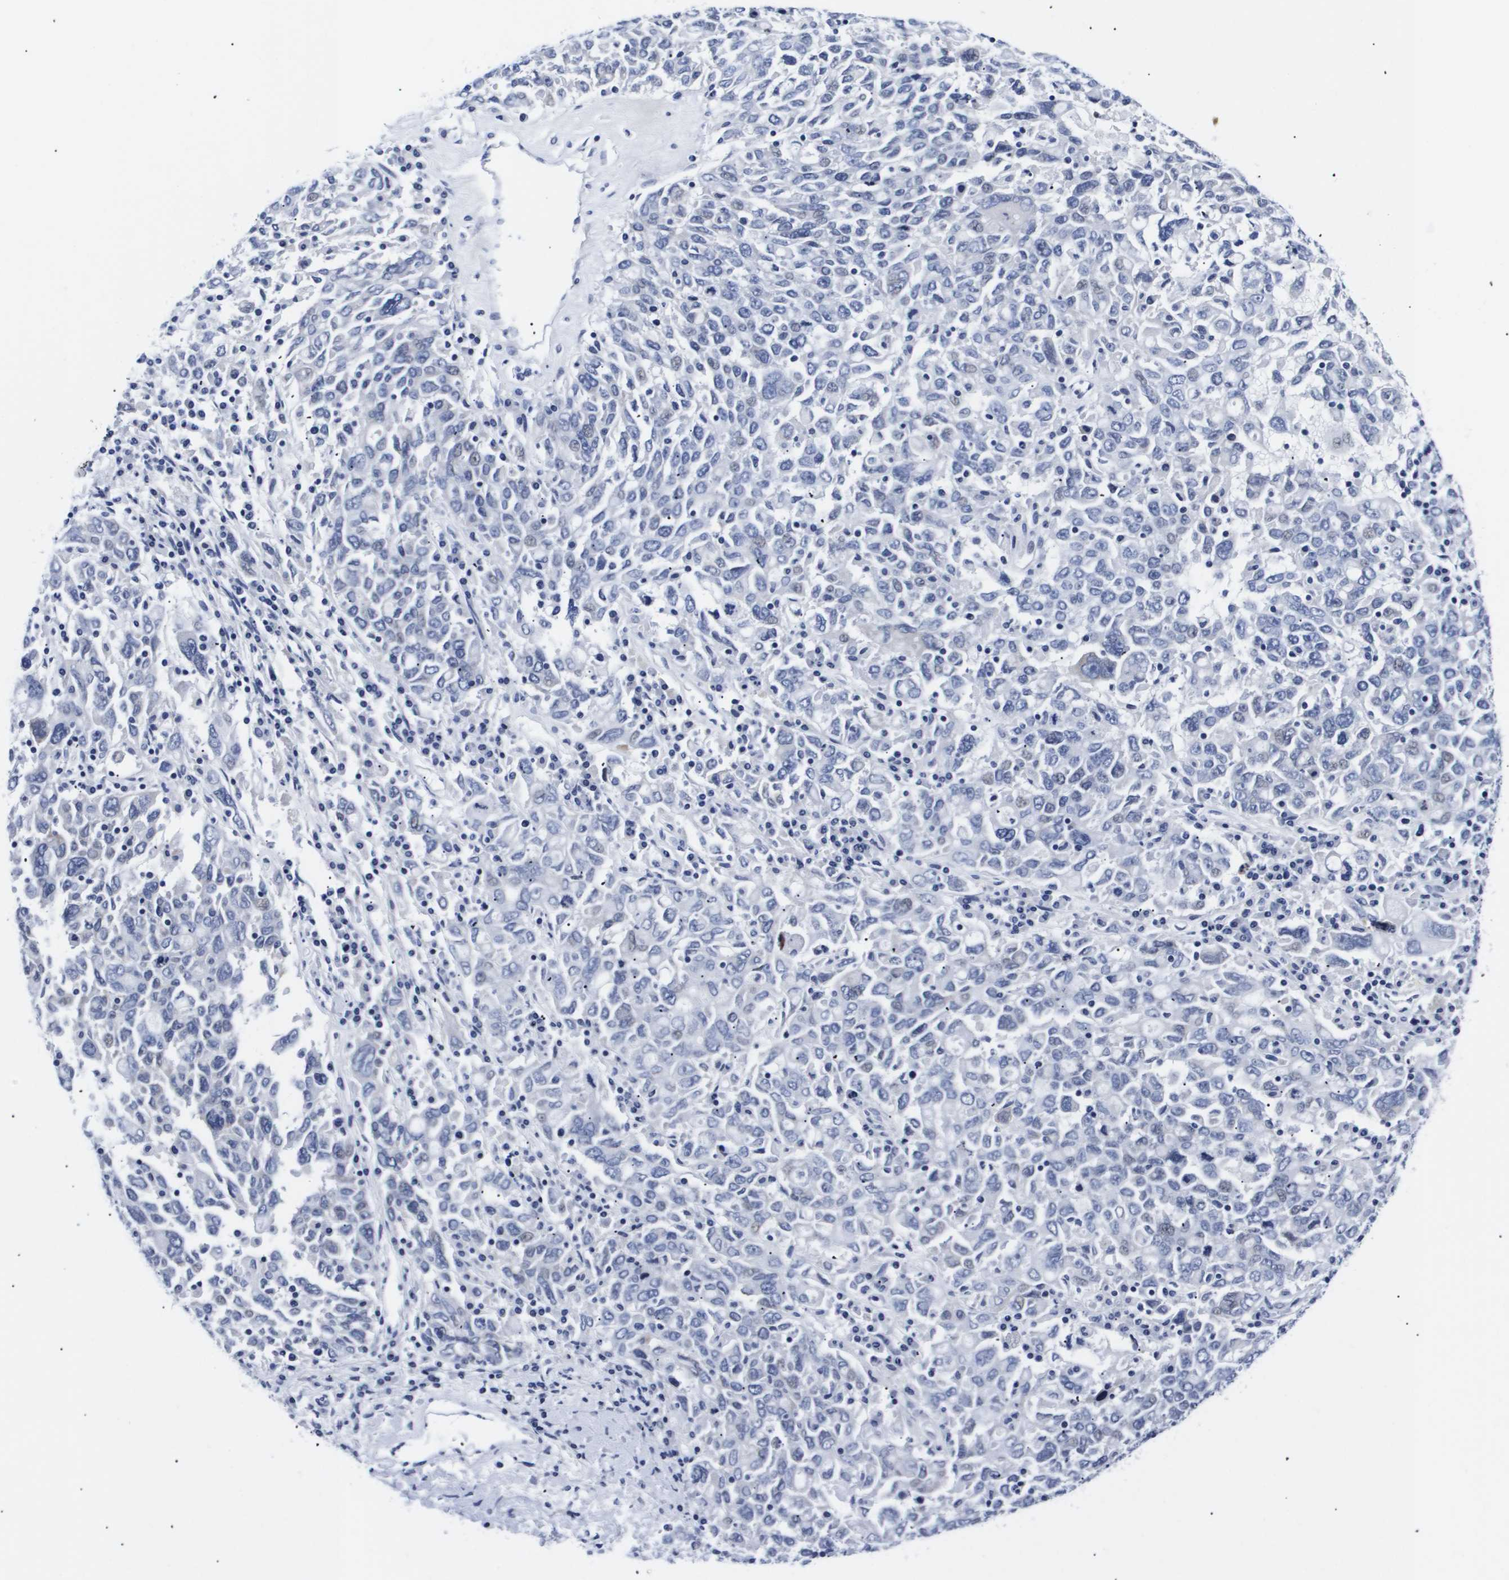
{"staining": {"intensity": "negative", "quantity": "none", "location": "none"}, "tissue": "ovarian cancer", "cell_type": "Tumor cells", "image_type": "cancer", "snomed": [{"axis": "morphology", "description": "Carcinoma, endometroid"}, {"axis": "topography", "description": "Ovary"}], "caption": "A histopathology image of endometroid carcinoma (ovarian) stained for a protein reveals no brown staining in tumor cells. (Immunohistochemistry, brightfield microscopy, high magnification).", "gene": "SHD", "patient": {"sex": "female", "age": 62}}